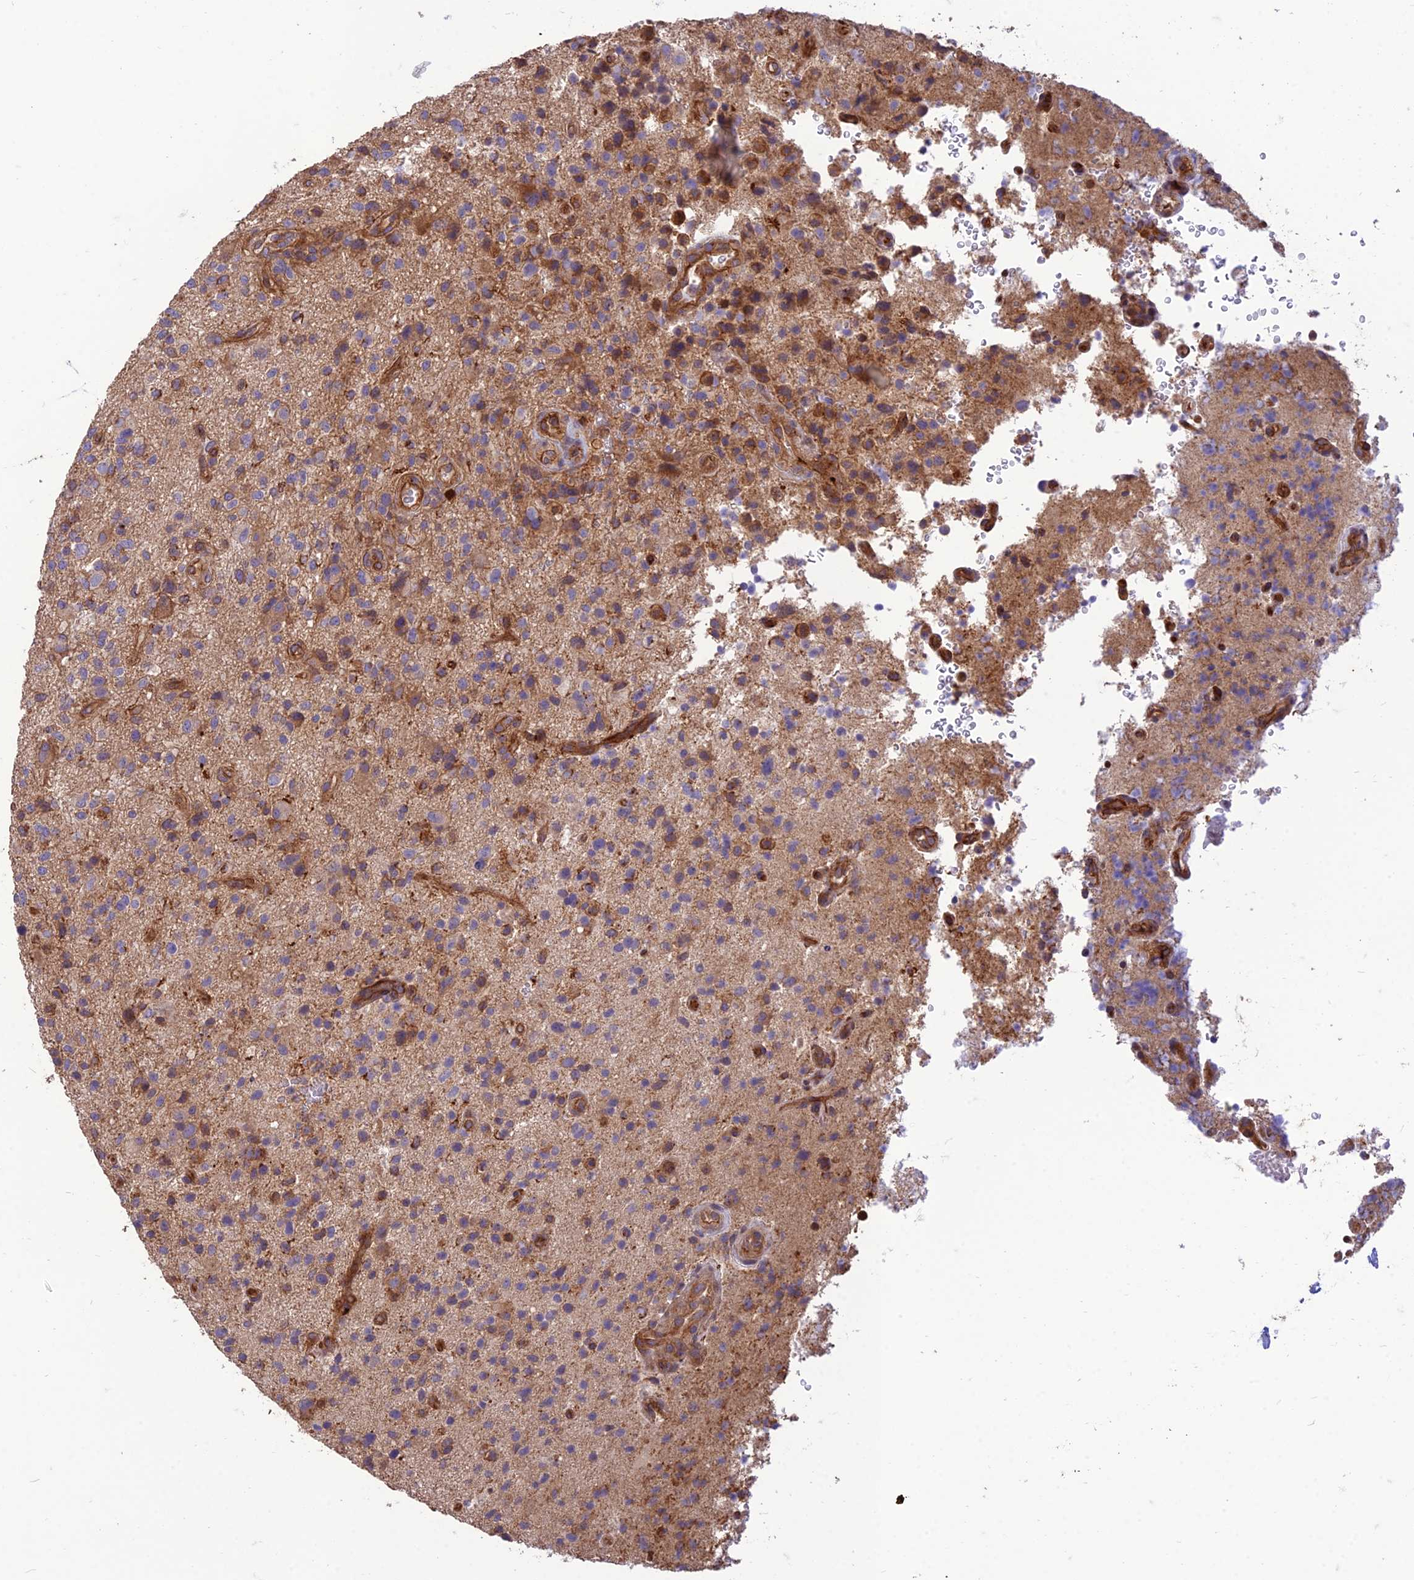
{"staining": {"intensity": "moderate", "quantity": "<25%", "location": "cytoplasmic/membranous"}, "tissue": "glioma", "cell_type": "Tumor cells", "image_type": "cancer", "snomed": [{"axis": "morphology", "description": "Glioma, malignant, High grade"}, {"axis": "topography", "description": "Brain"}], "caption": "The micrograph reveals staining of malignant high-grade glioma, revealing moderate cytoplasmic/membranous protein staining (brown color) within tumor cells.", "gene": "HPSE2", "patient": {"sex": "male", "age": 47}}